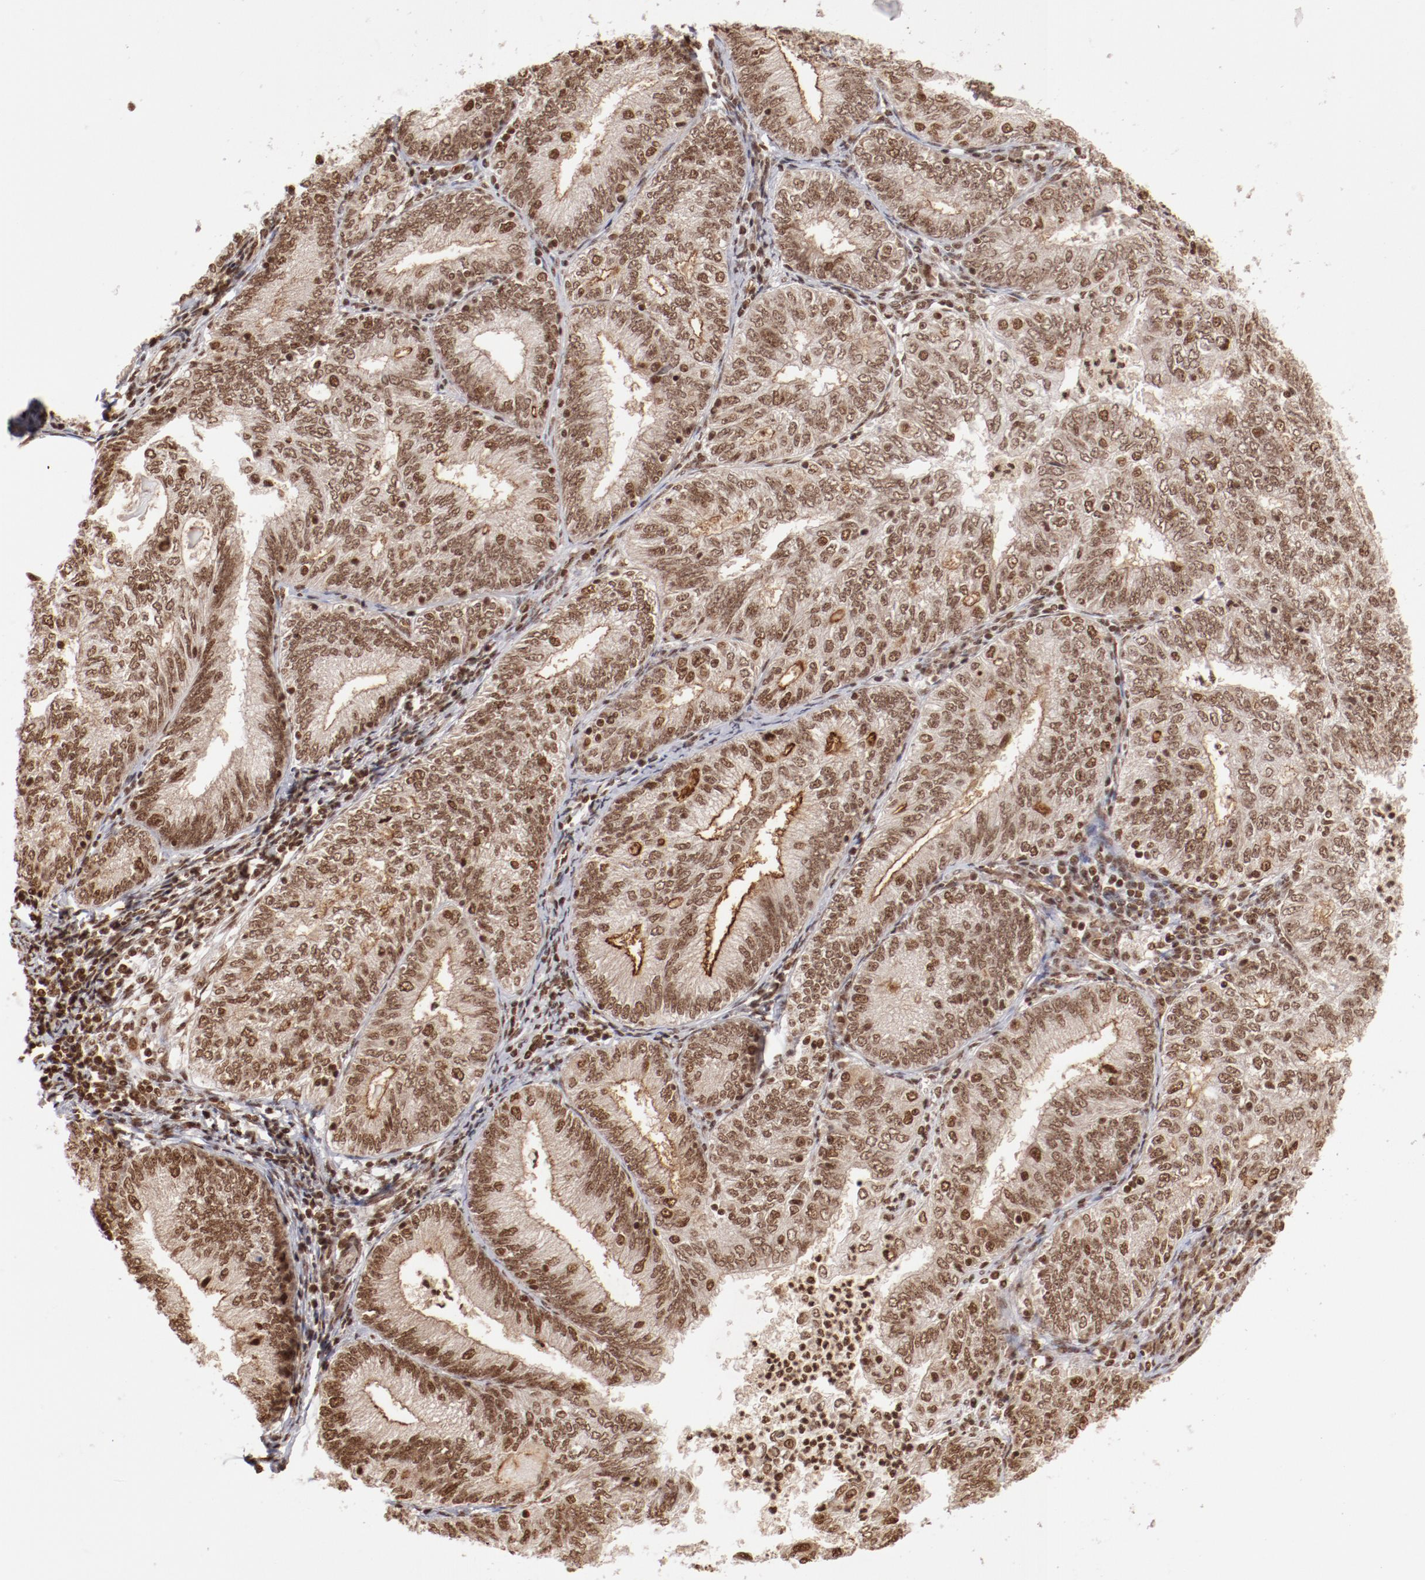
{"staining": {"intensity": "moderate", "quantity": ">75%", "location": "nuclear"}, "tissue": "endometrial cancer", "cell_type": "Tumor cells", "image_type": "cancer", "snomed": [{"axis": "morphology", "description": "Adenocarcinoma, NOS"}, {"axis": "topography", "description": "Endometrium"}], "caption": "About >75% of tumor cells in endometrial adenocarcinoma show moderate nuclear protein positivity as visualized by brown immunohistochemical staining.", "gene": "ABL2", "patient": {"sex": "female", "age": 69}}